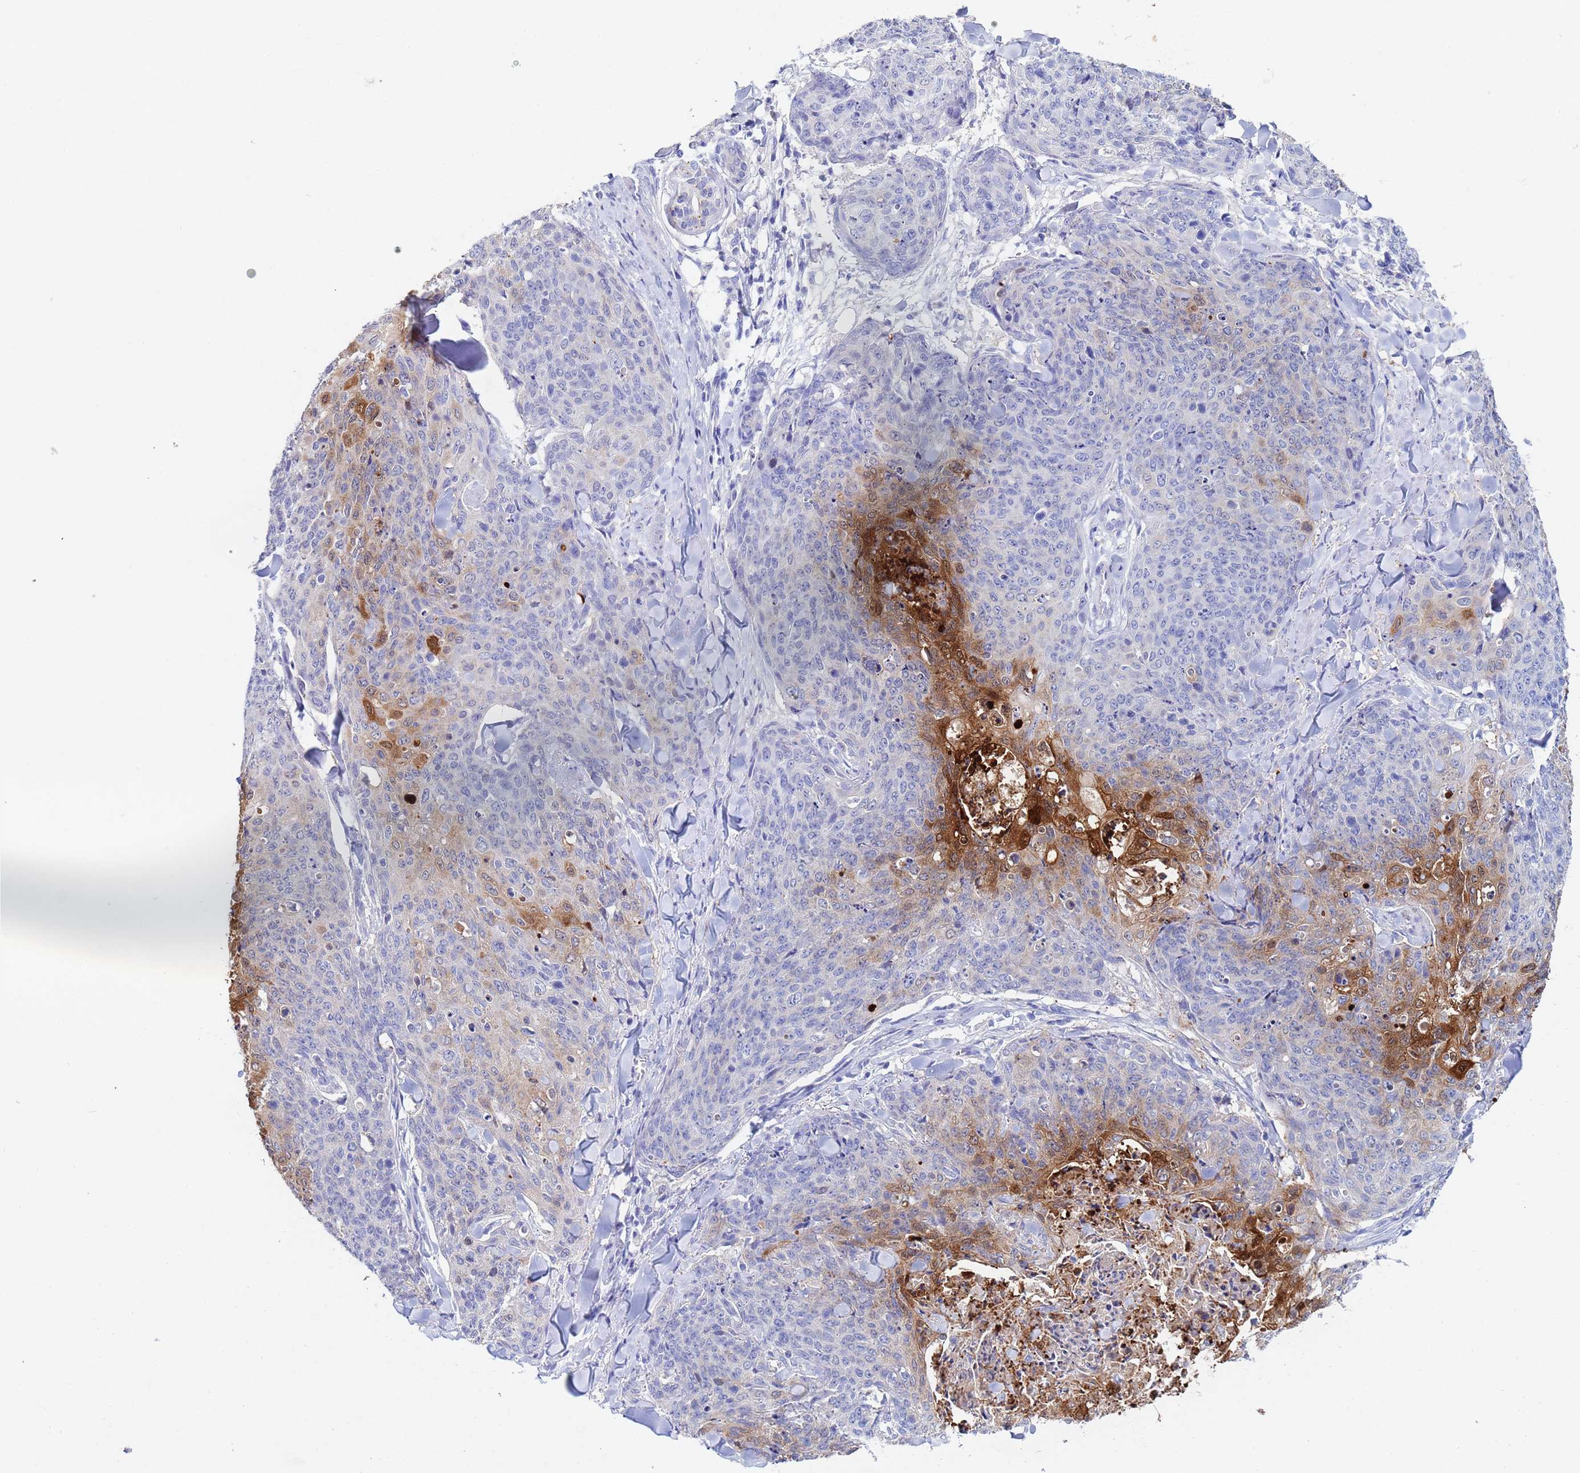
{"staining": {"intensity": "moderate", "quantity": "<25%", "location": "cytoplasmic/membranous,nuclear"}, "tissue": "skin cancer", "cell_type": "Tumor cells", "image_type": "cancer", "snomed": [{"axis": "morphology", "description": "Squamous cell carcinoma, NOS"}, {"axis": "topography", "description": "Skin"}, {"axis": "topography", "description": "Vulva"}], "caption": "Skin squamous cell carcinoma tissue reveals moderate cytoplasmic/membranous and nuclear expression in approximately <25% of tumor cells, visualized by immunohistochemistry.", "gene": "CSTB", "patient": {"sex": "female", "age": 85}}